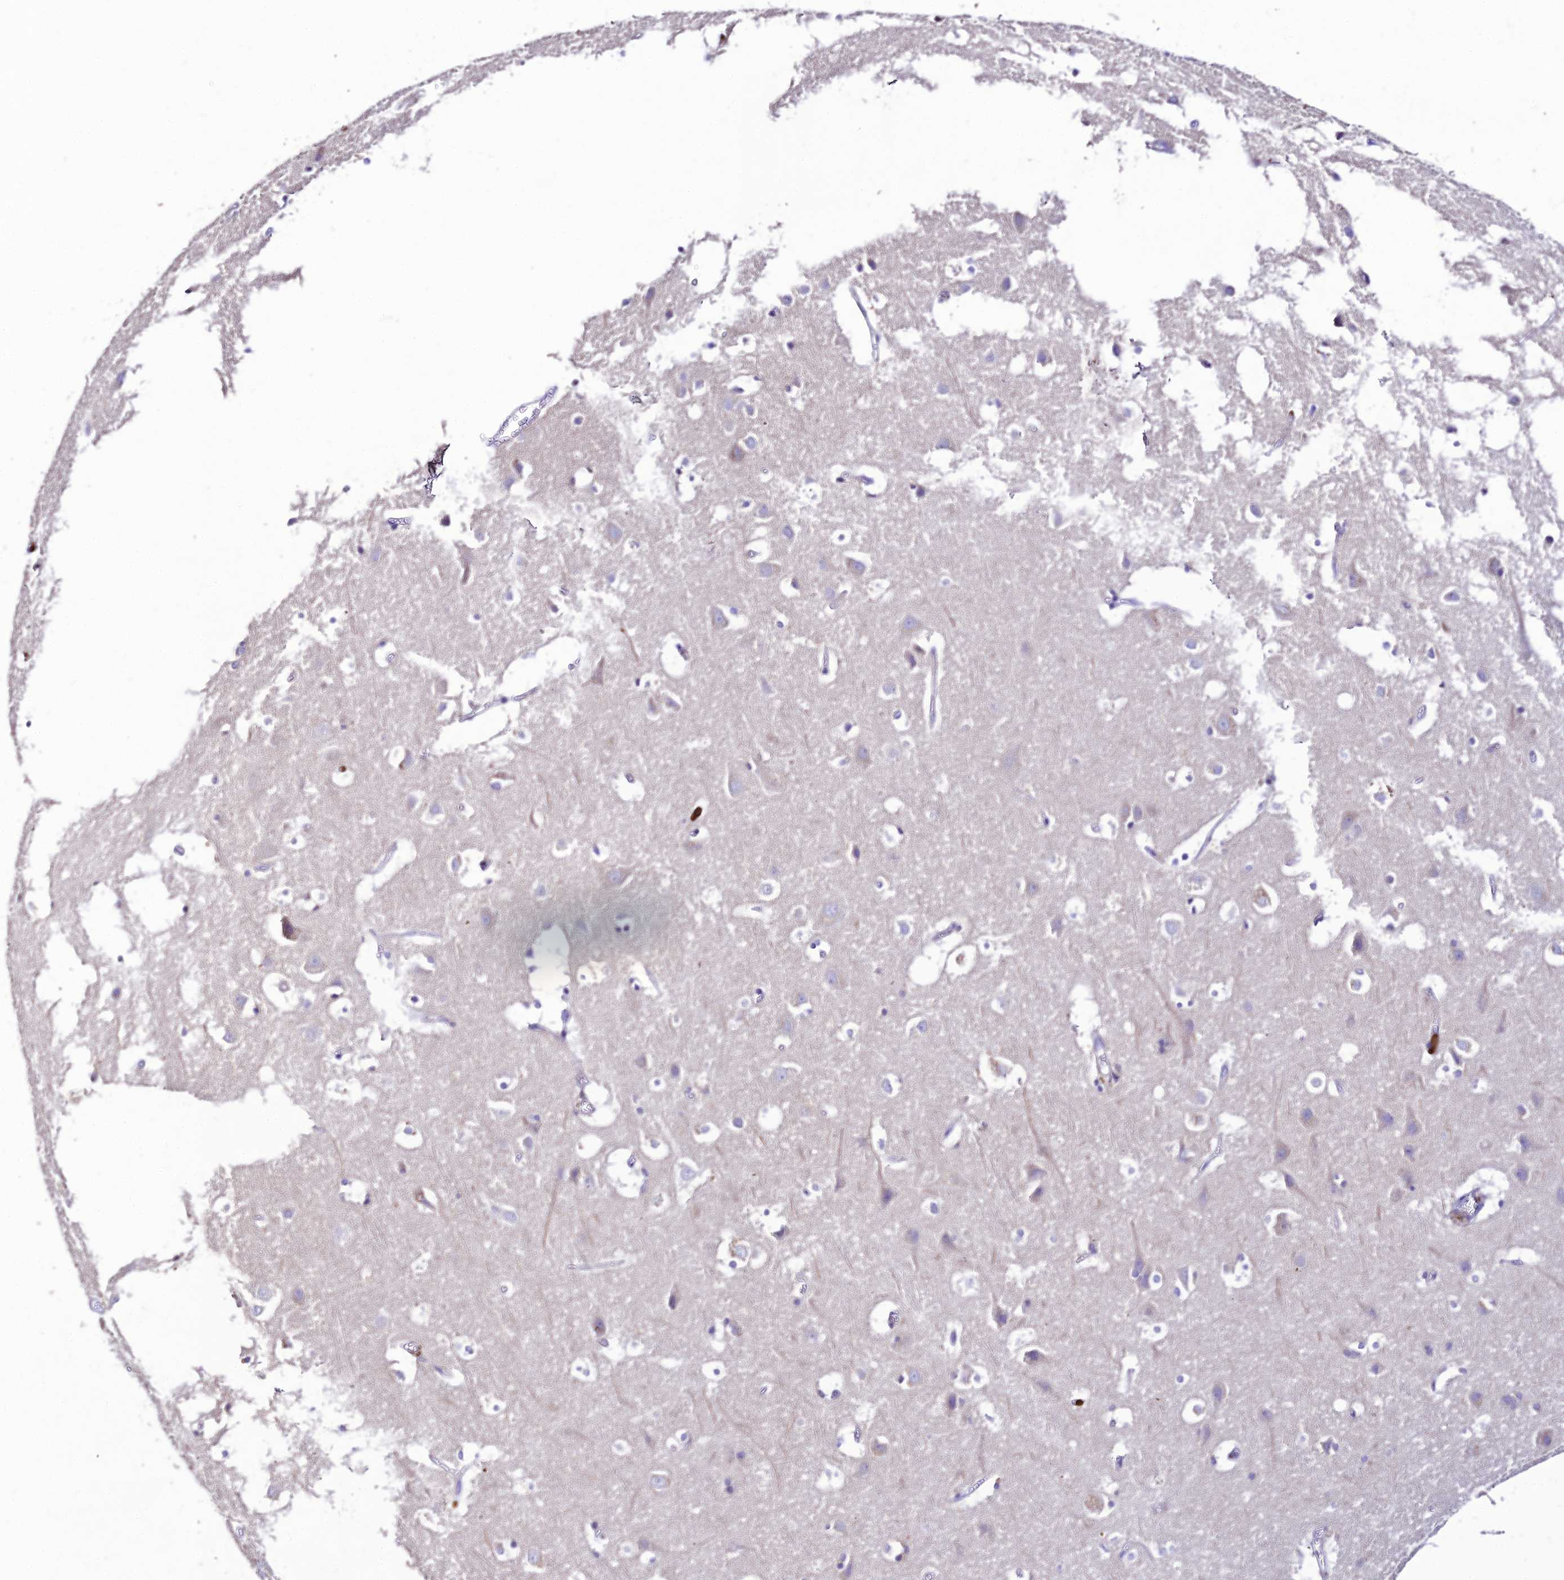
{"staining": {"intensity": "negative", "quantity": "none", "location": "none"}, "tissue": "cerebral cortex", "cell_type": "Endothelial cells", "image_type": "normal", "snomed": [{"axis": "morphology", "description": "Normal tissue, NOS"}, {"axis": "topography", "description": "Cerebral cortex"}], "caption": "DAB immunohistochemical staining of benign human cerebral cortex reveals no significant staining in endothelial cells.", "gene": "PTPRCAP", "patient": {"sex": "male", "age": 54}}